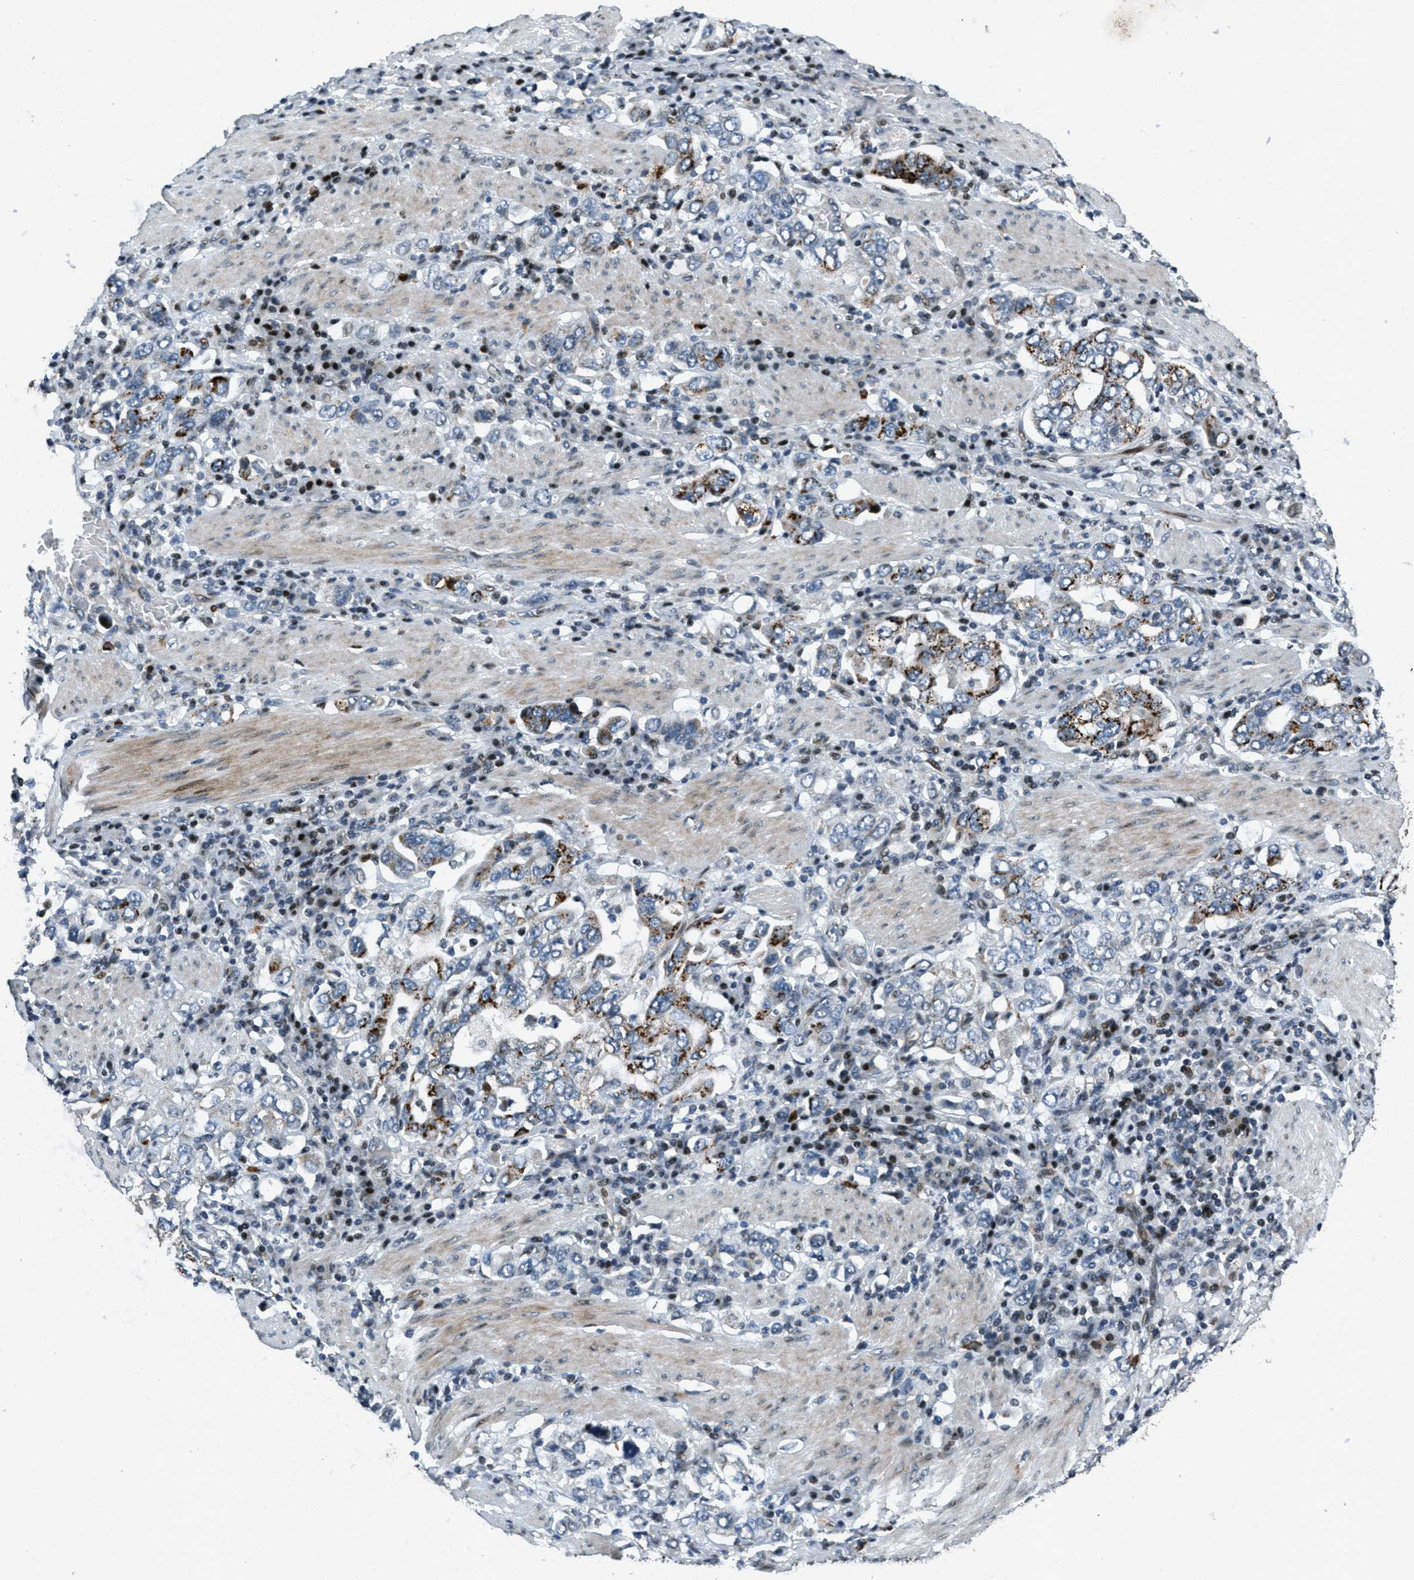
{"staining": {"intensity": "moderate", "quantity": "<25%", "location": "cytoplasmic/membranous"}, "tissue": "stomach cancer", "cell_type": "Tumor cells", "image_type": "cancer", "snomed": [{"axis": "morphology", "description": "Adenocarcinoma, NOS"}, {"axis": "topography", "description": "Stomach, upper"}], "caption": "Immunohistochemical staining of human stomach adenocarcinoma demonstrates low levels of moderate cytoplasmic/membranous protein positivity in approximately <25% of tumor cells.", "gene": "GPC6", "patient": {"sex": "male", "age": 62}}